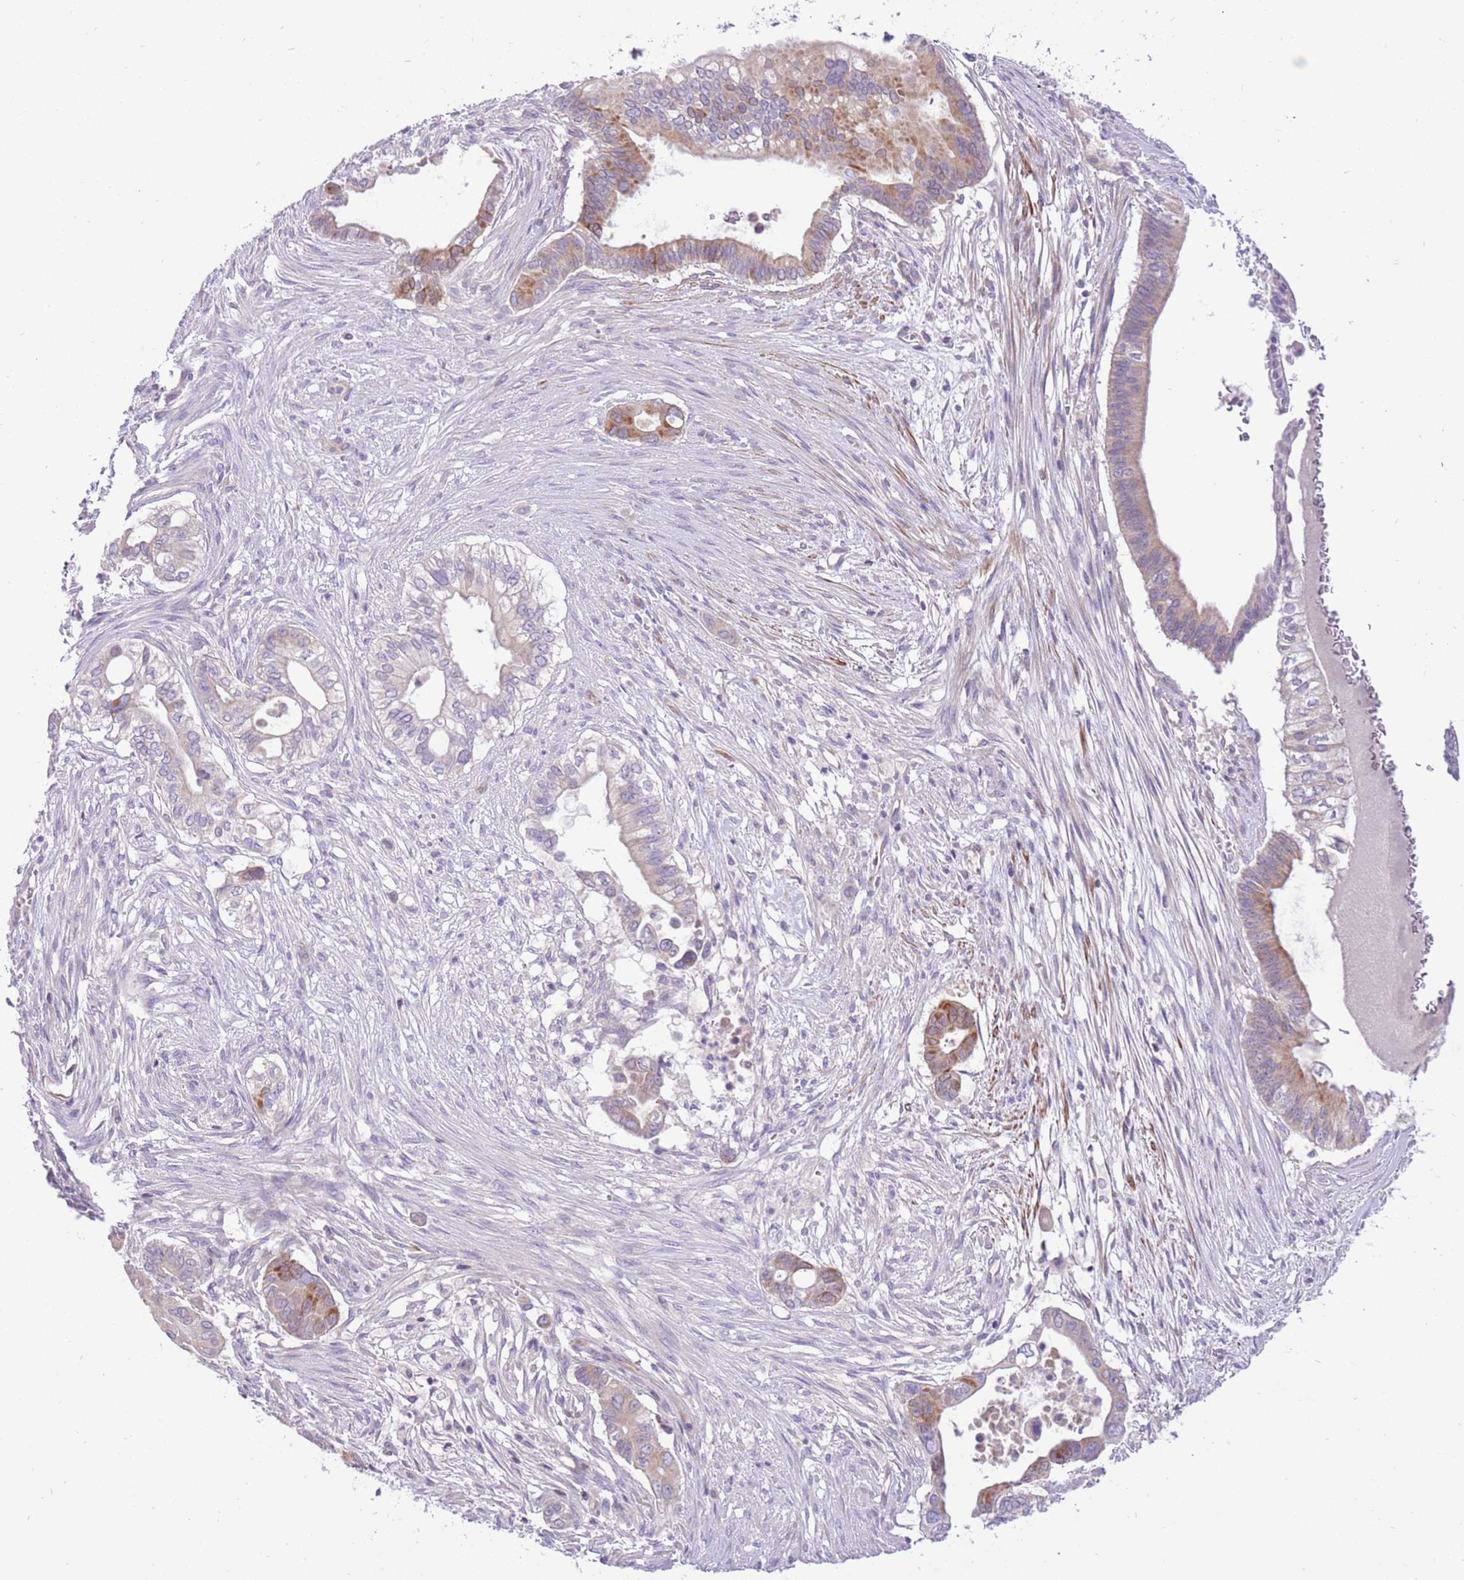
{"staining": {"intensity": "moderate", "quantity": "<25%", "location": "cytoplasmic/membranous"}, "tissue": "pancreatic cancer", "cell_type": "Tumor cells", "image_type": "cancer", "snomed": [{"axis": "morphology", "description": "Adenocarcinoma, NOS"}, {"axis": "topography", "description": "Pancreas"}], "caption": "Protein expression analysis of human pancreatic cancer (adenocarcinoma) reveals moderate cytoplasmic/membranous staining in about <25% of tumor cells.", "gene": "GLCE", "patient": {"sex": "male", "age": 68}}